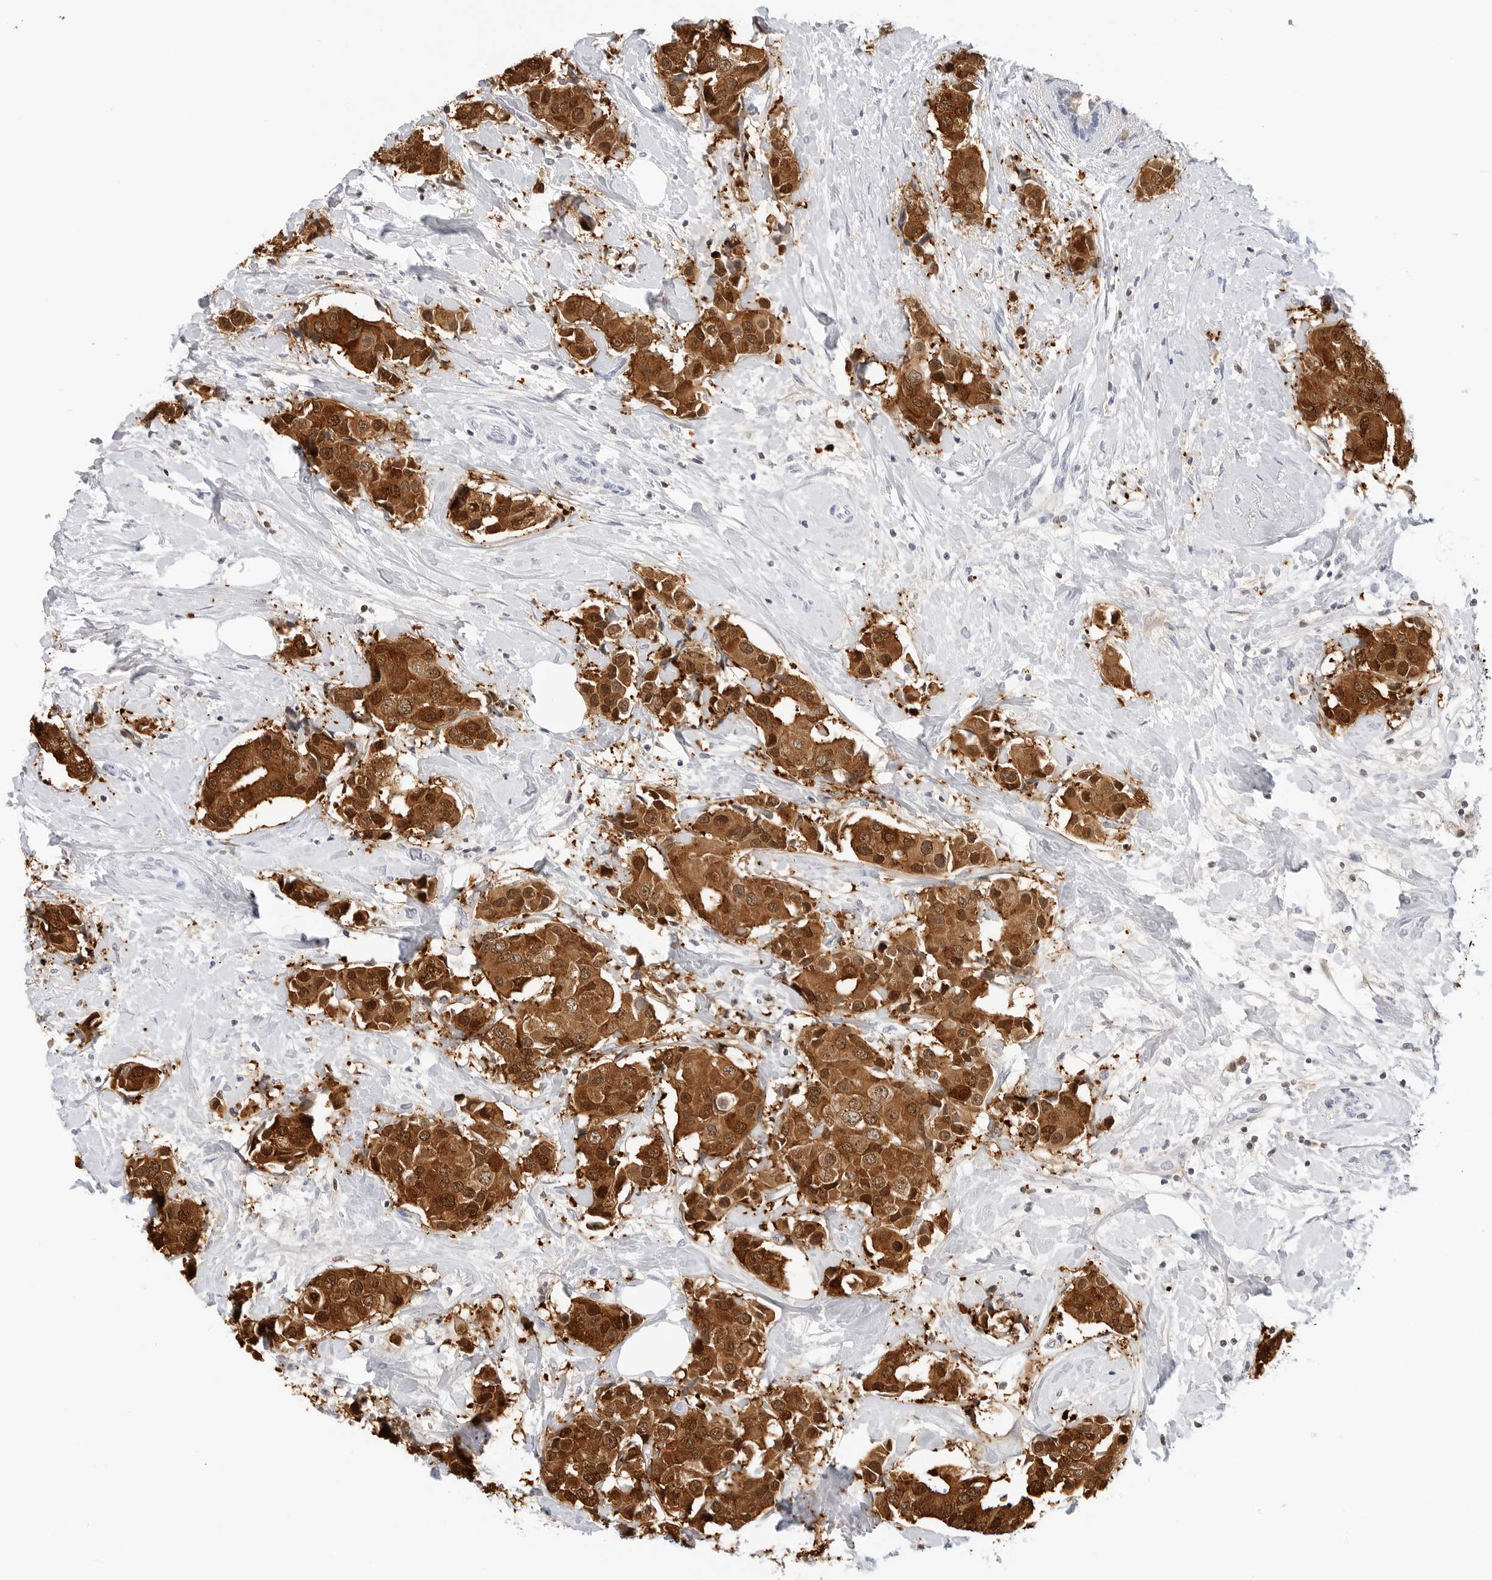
{"staining": {"intensity": "strong", "quantity": ">75%", "location": "cytoplasmic/membranous,nuclear"}, "tissue": "breast cancer", "cell_type": "Tumor cells", "image_type": "cancer", "snomed": [{"axis": "morphology", "description": "Normal tissue, NOS"}, {"axis": "morphology", "description": "Duct carcinoma"}, {"axis": "topography", "description": "Breast"}], "caption": "Breast cancer (intraductal carcinoma) stained with a protein marker shows strong staining in tumor cells.", "gene": "SLC9A3R1", "patient": {"sex": "female", "age": 39}}